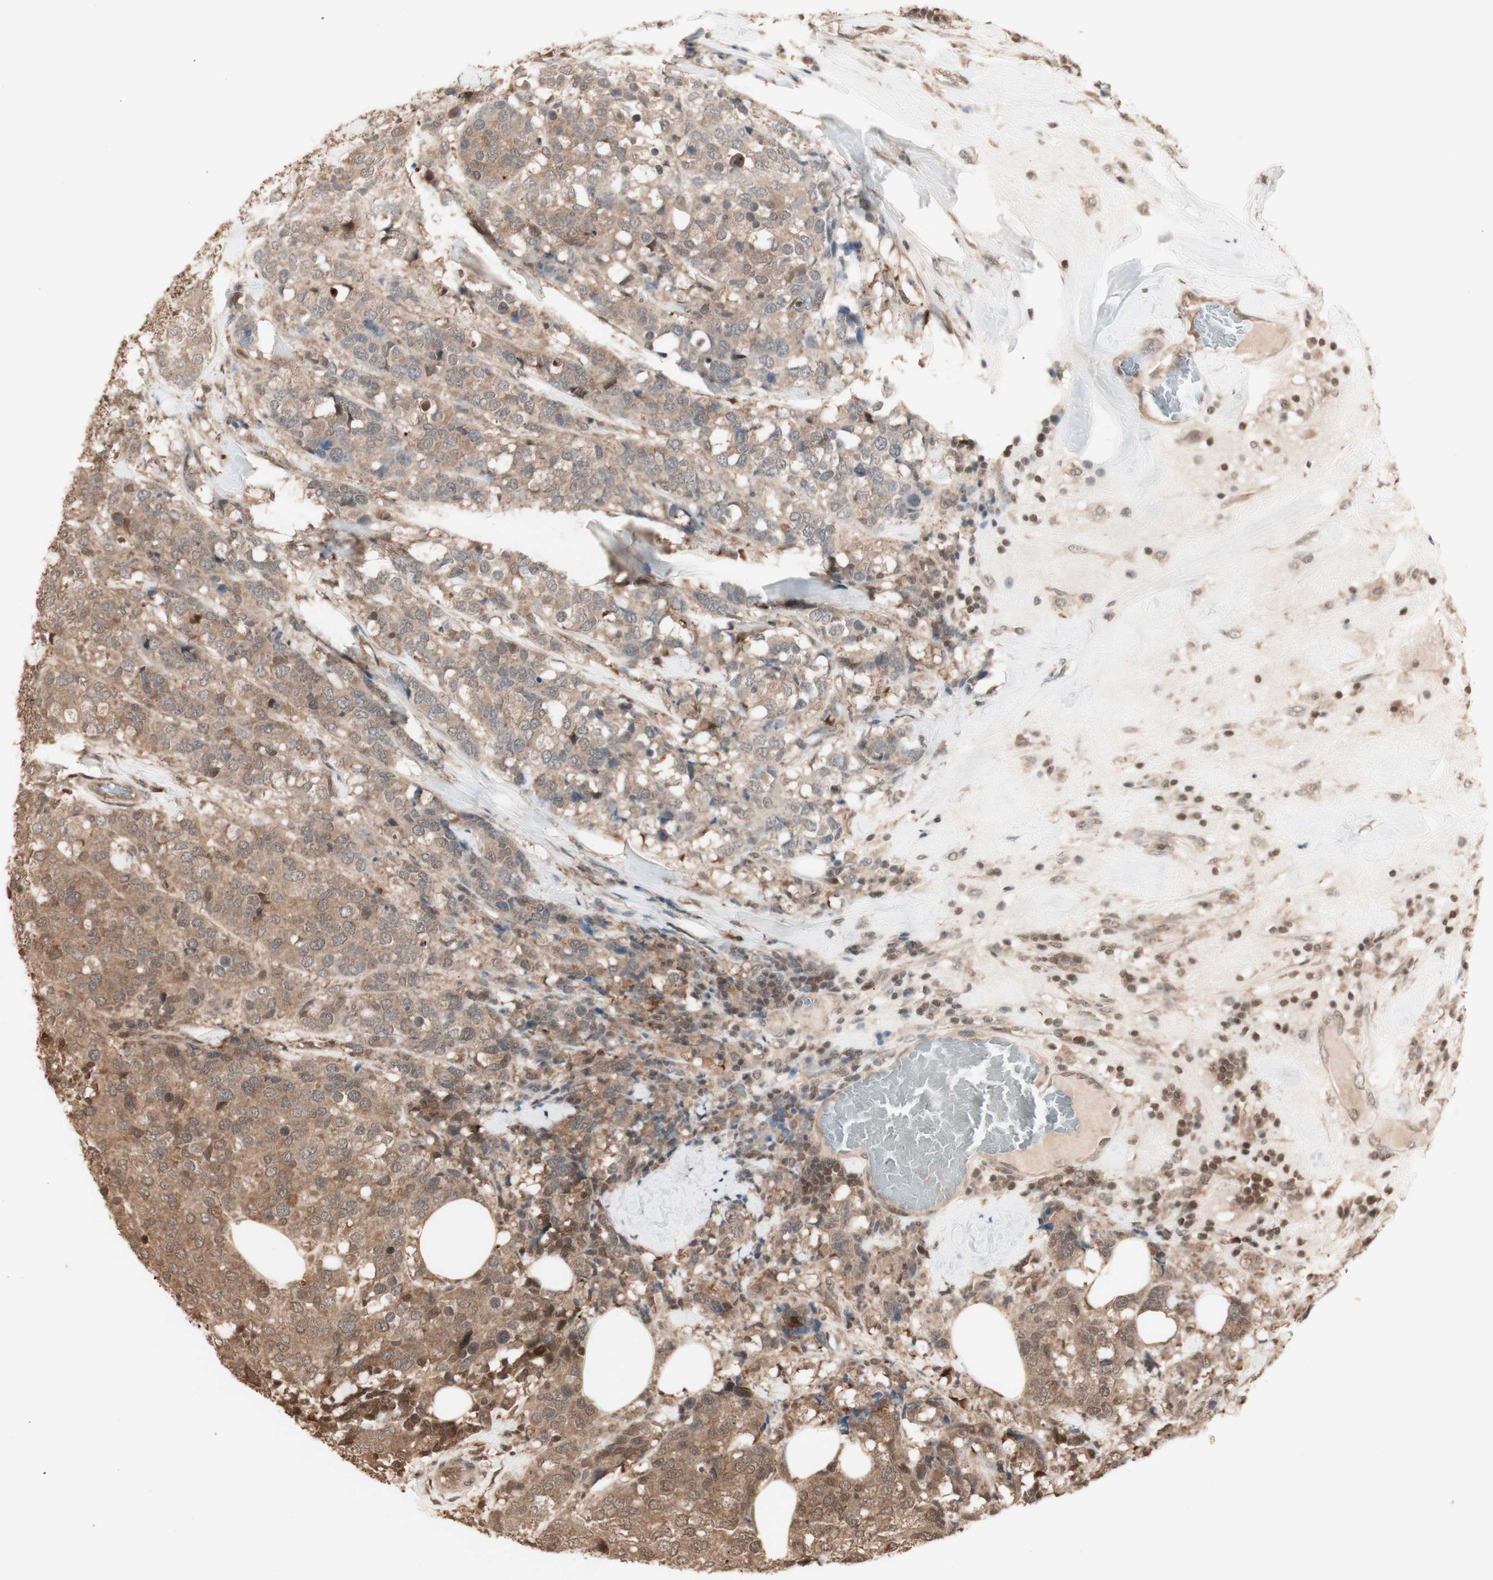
{"staining": {"intensity": "moderate", "quantity": "25%-75%", "location": "cytoplasmic/membranous,nuclear"}, "tissue": "breast cancer", "cell_type": "Tumor cells", "image_type": "cancer", "snomed": [{"axis": "morphology", "description": "Lobular carcinoma"}, {"axis": "topography", "description": "Breast"}], "caption": "Immunohistochemical staining of human breast cancer (lobular carcinoma) reveals medium levels of moderate cytoplasmic/membranous and nuclear protein positivity in about 25%-75% of tumor cells.", "gene": "YWHAB", "patient": {"sex": "female", "age": 59}}